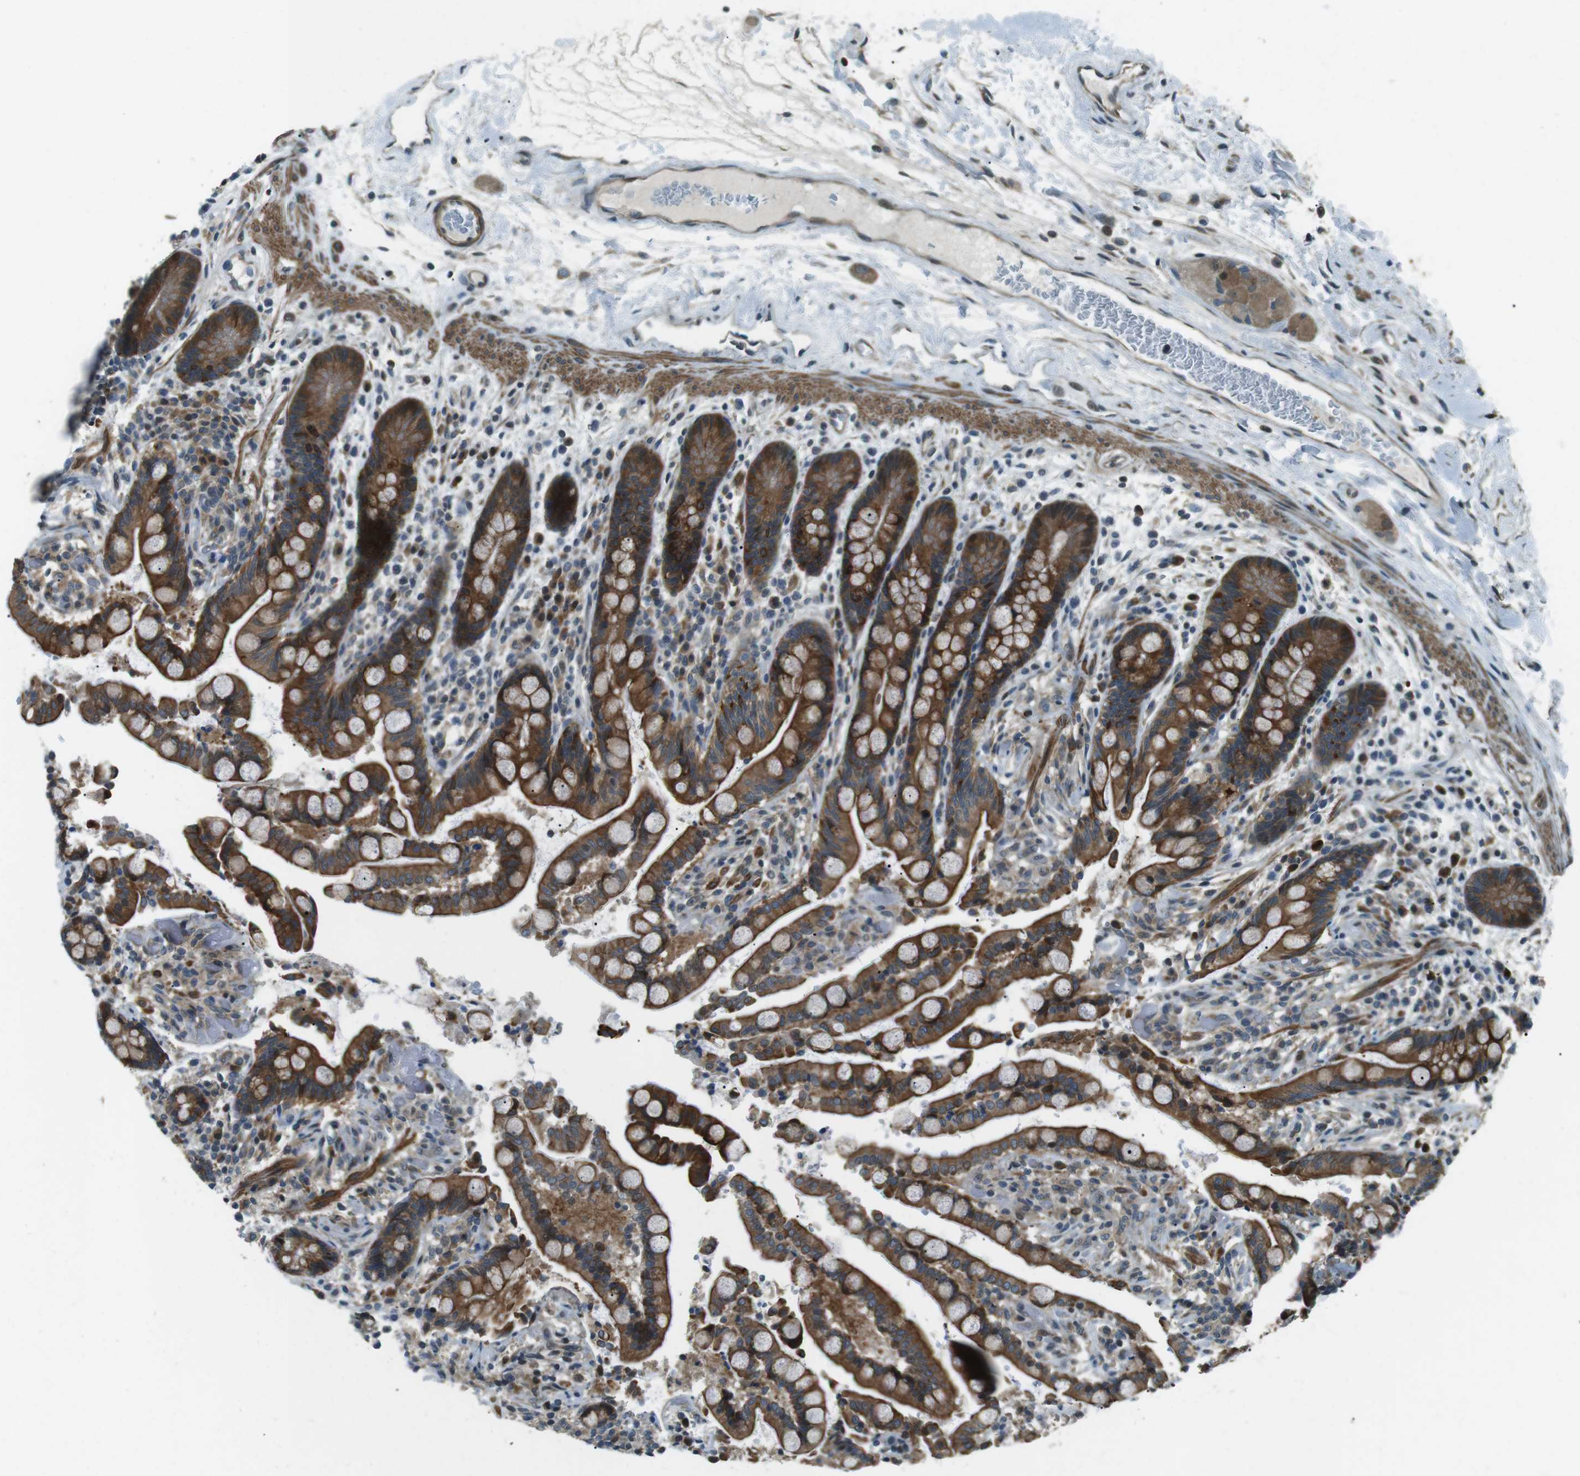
{"staining": {"intensity": "moderate", "quantity": ">75%", "location": "cytoplasmic/membranous"}, "tissue": "colon", "cell_type": "Endothelial cells", "image_type": "normal", "snomed": [{"axis": "morphology", "description": "Normal tissue, NOS"}, {"axis": "topography", "description": "Colon"}], "caption": "Protein expression analysis of unremarkable human colon reveals moderate cytoplasmic/membranous staining in about >75% of endothelial cells. (brown staining indicates protein expression, while blue staining denotes nuclei).", "gene": "TMEM74", "patient": {"sex": "male", "age": 73}}